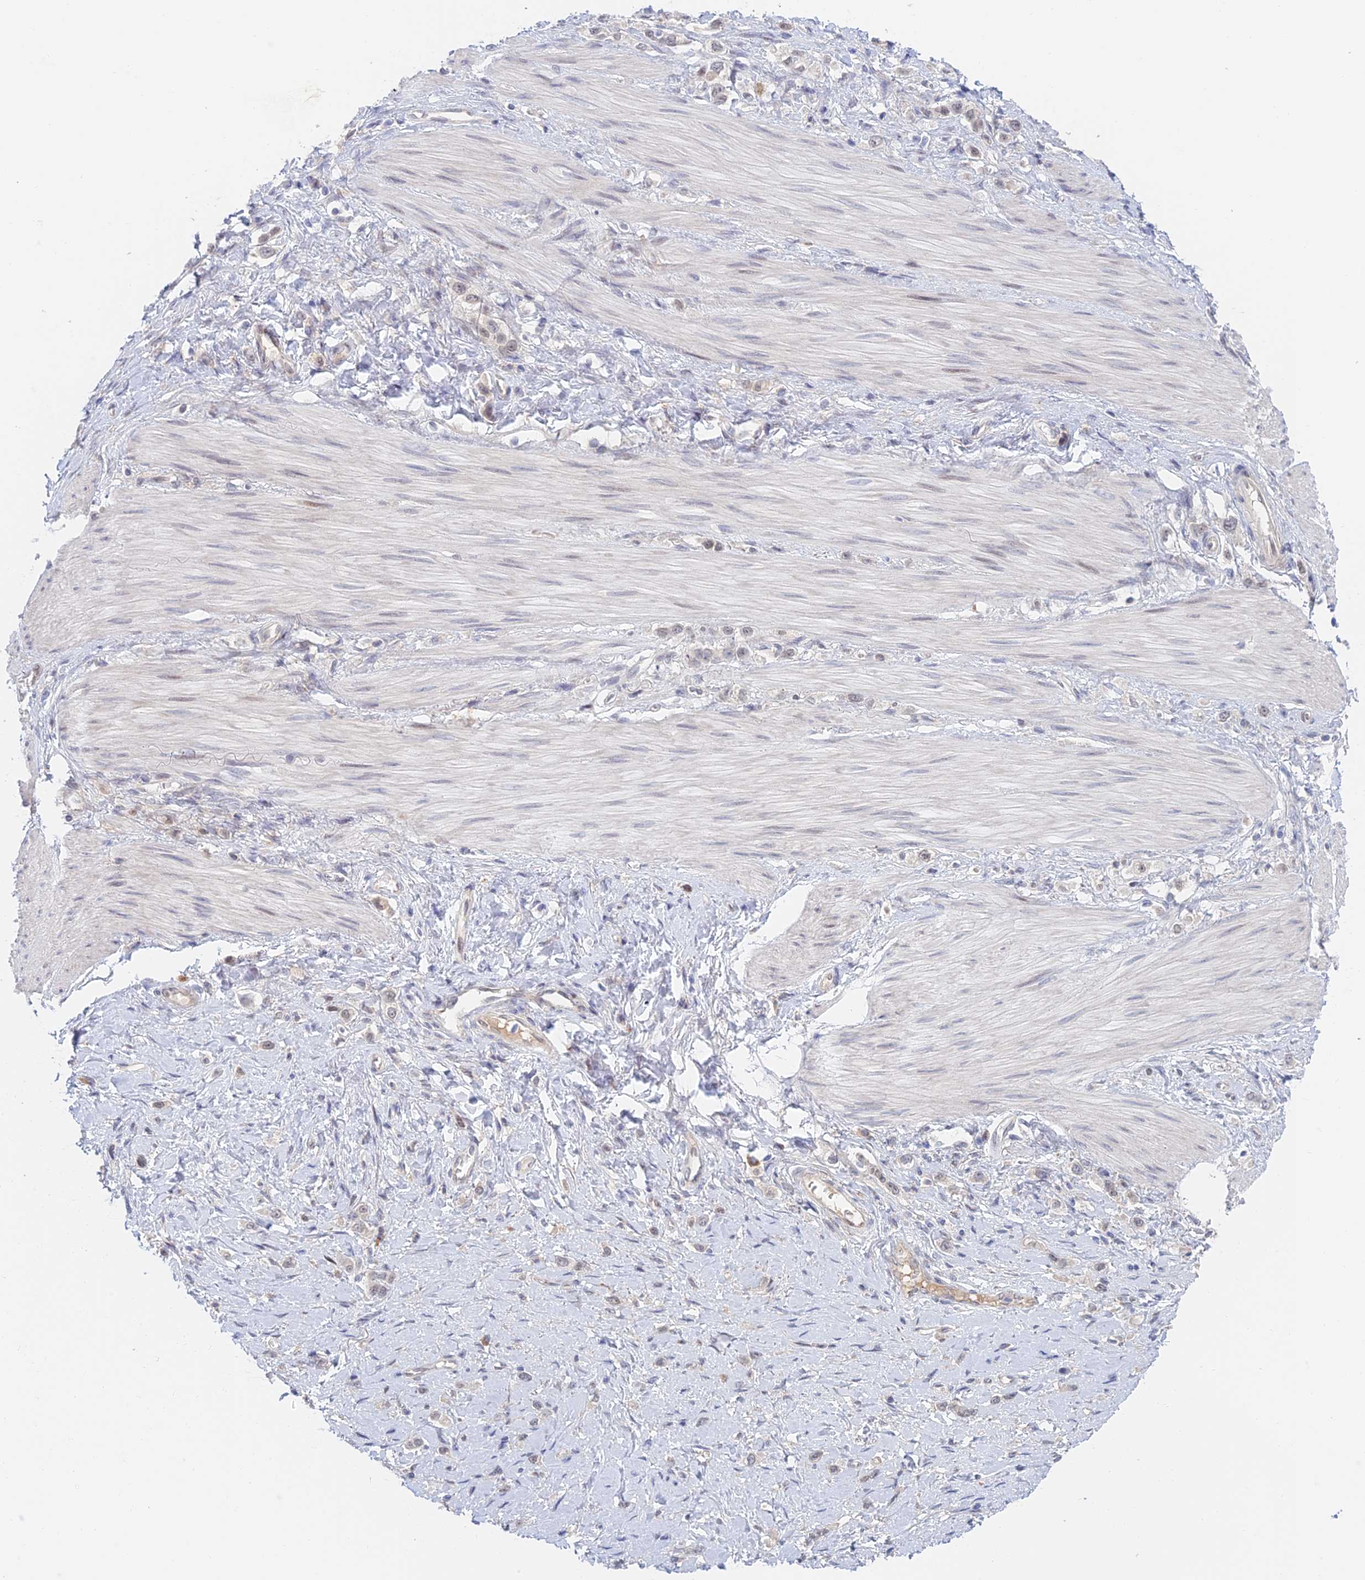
{"staining": {"intensity": "weak", "quantity": "25%-75%", "location": "nuclear"}, "tissue": "stomach cancer", "cell_type": "Tumor cells", "image_type": "cancer", "snomed": [{"axis": "morphology", "description": "Adenocarcinoma, NOS"}, {"axis": "topography", "description": "Stomach"}], "caption": "This is an image of immunohistochemistry staining of adenocarcinoma (stomach), which shows weak positivity in the nuclear of tumor cells.", "gene": "ZUP1", "patient": {"sex": "female", "age": 65}}